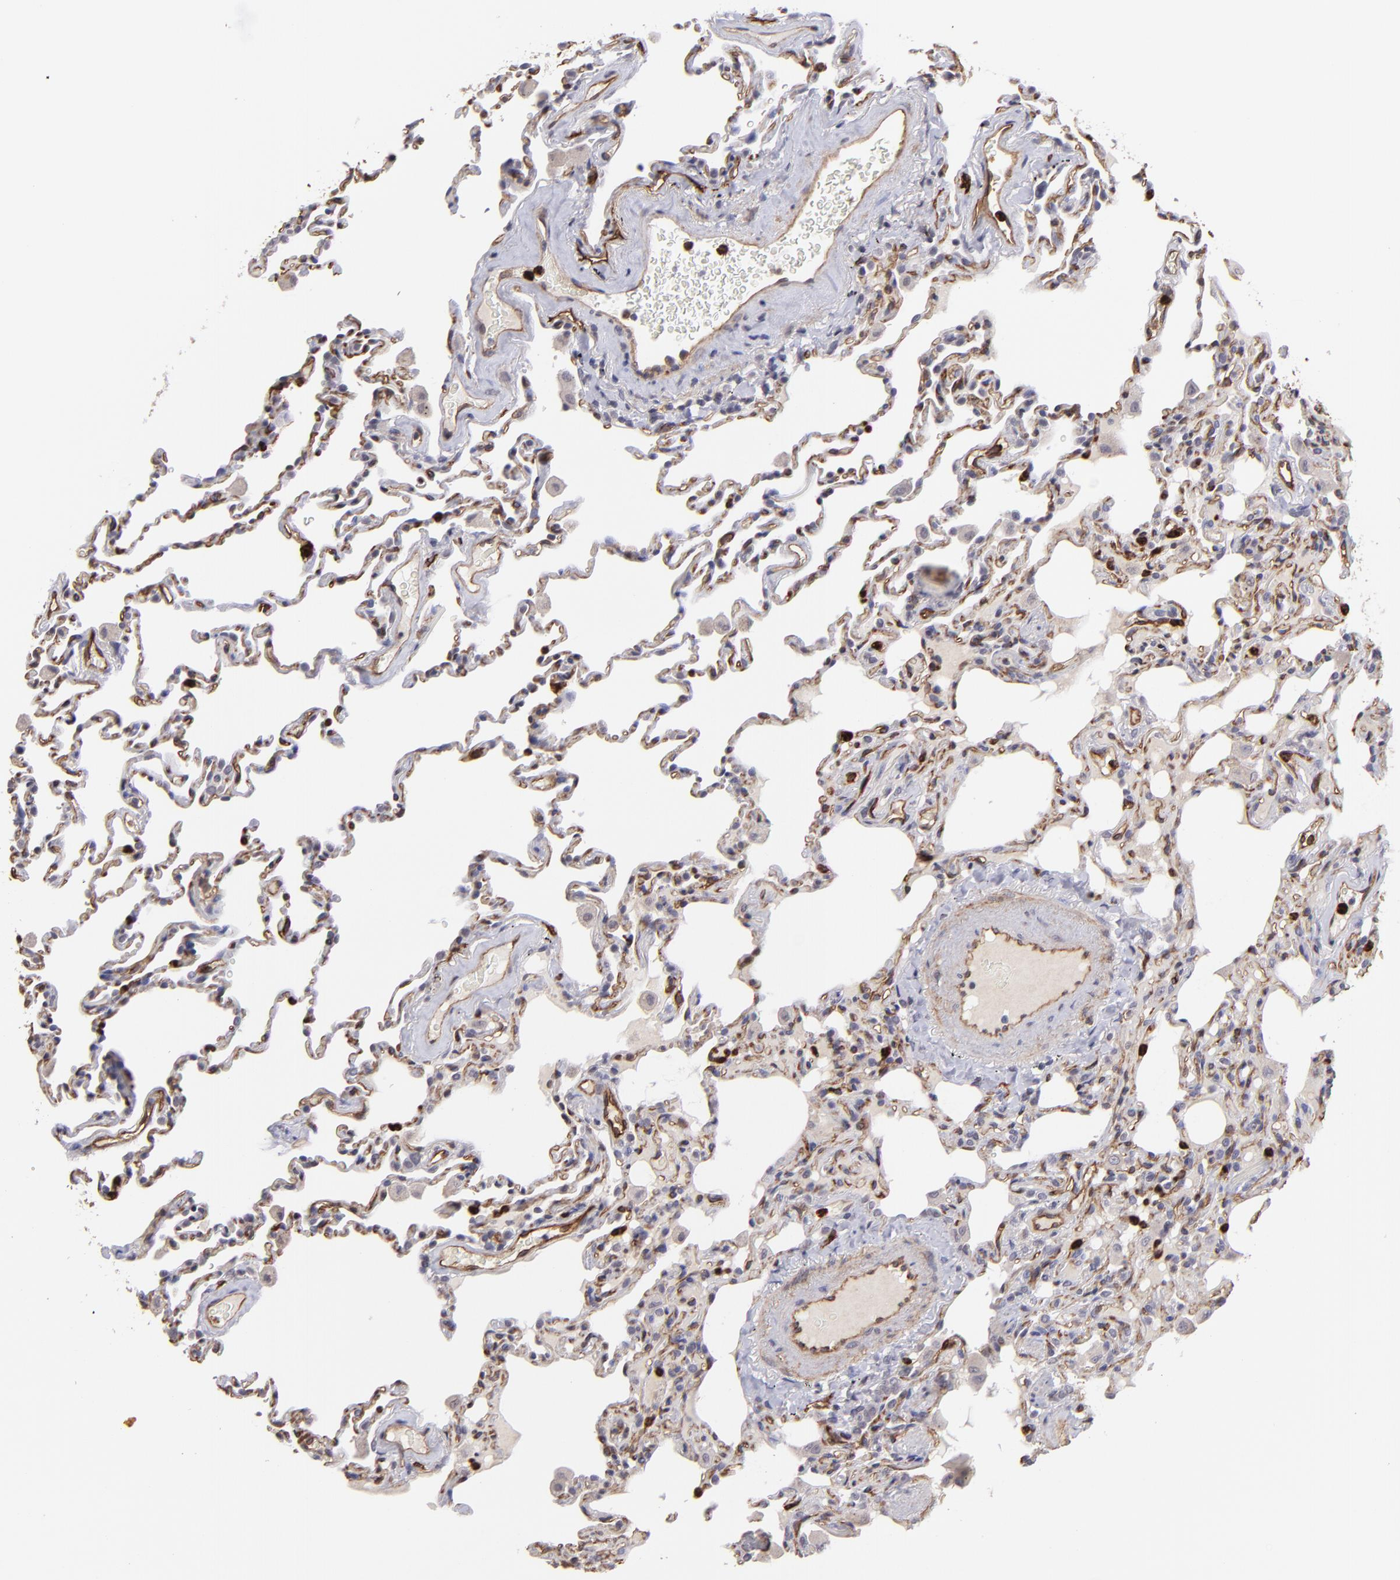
{"staining": {"intensity": "negative", "quantity": "none", "location": "none"}, "tissue": "lung", "cell_type": "Alveolar cells", "image_type": "normal", "snomed": [{"axis": "morphology", "description": "Normal tissue, NOS"}, {"axis": "topography", "description": "Lung"}], "caption": "Lung stained for a protein using IHC demonstrates no staining alveolar cells.", "gene": "DYSF", "patient": {"sex": "male", "age": 59}}